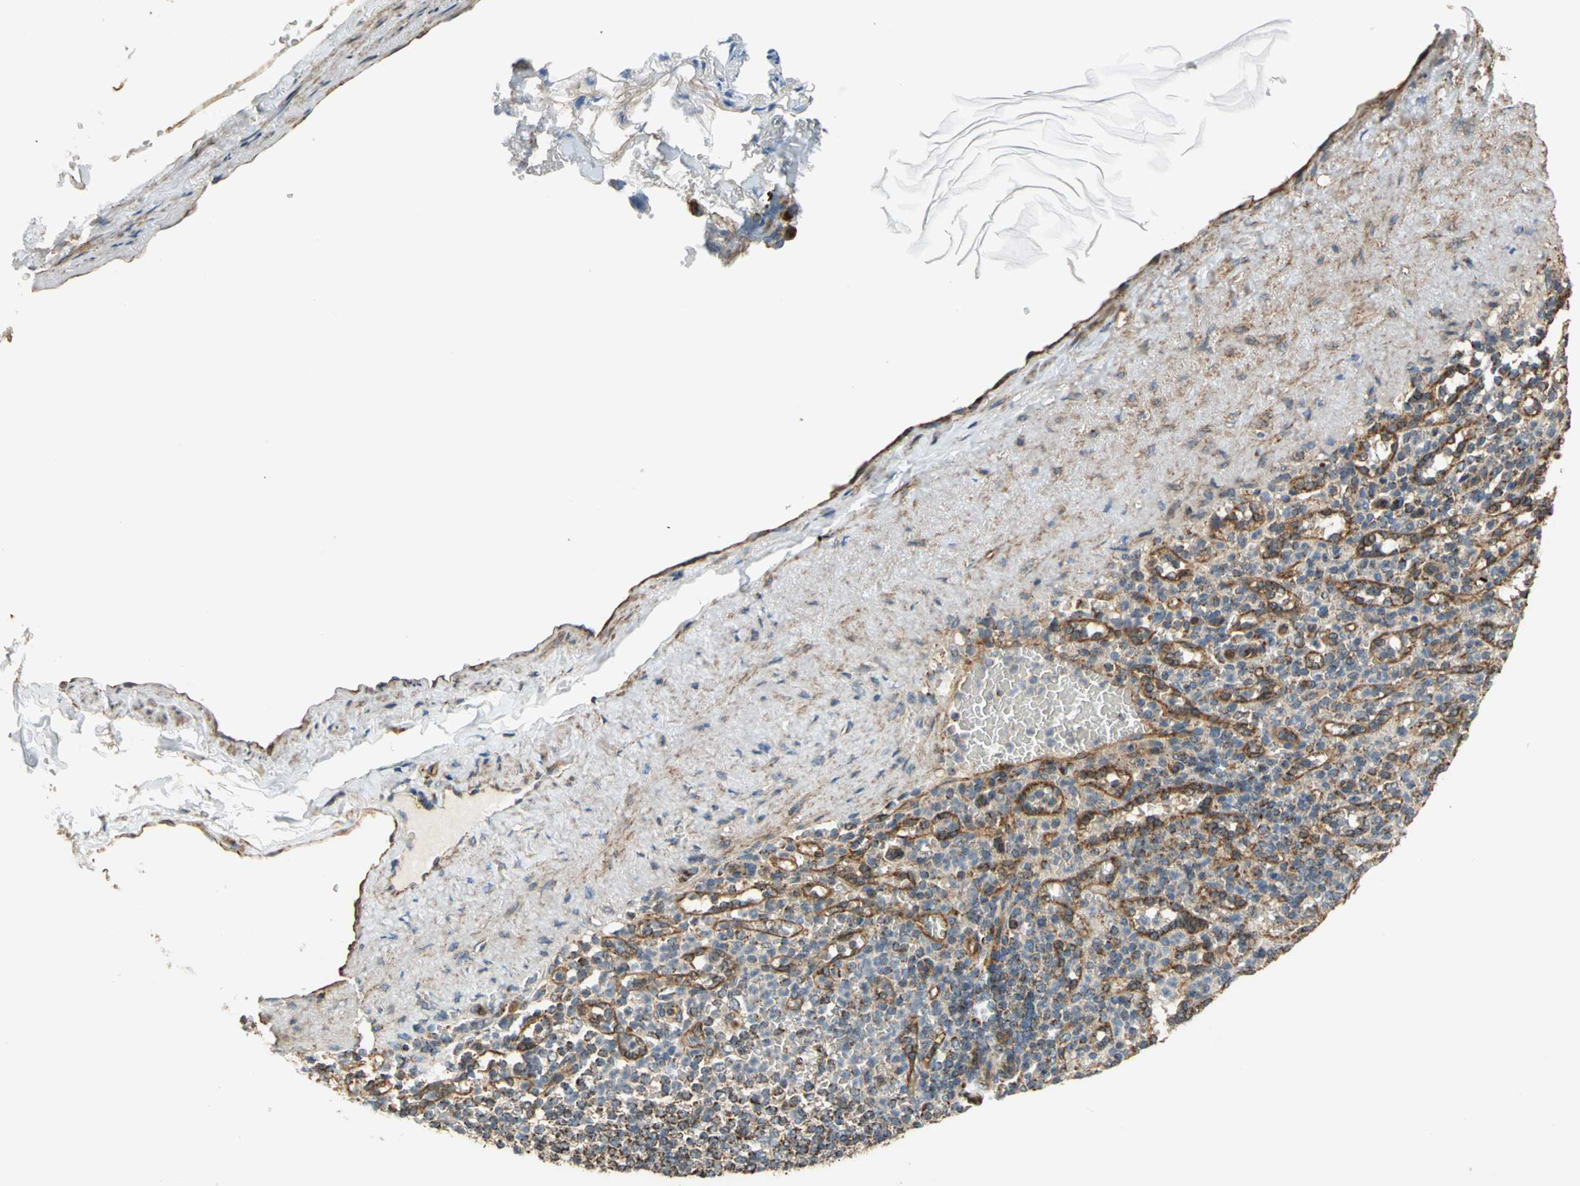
{"staining": {"intensity": "moderate", "quantity": "25%-75%", "location": "cytoplasmic/membranous"}, "tissue": "spleen", "cell_type": "Cells in red pulp", "image_type": "normal", "snomed": [{"axis": "morphology", "description": "Normal tissue, NOS"}, {"axis": "topography", "description": "Spleen"}], "caption": "Immunohistochemistry photomicrograph of benign spleen: human spleen stained using immunohistochemistry reveals medium levels of moderate protein expression localized specifically in the cytoplasmic/membranous of cells in red pulp, appearing as a cytoplasmic/membranous brown color.", "gene": "MRPS22", "patient": {"sex": "female", "age": 74}}